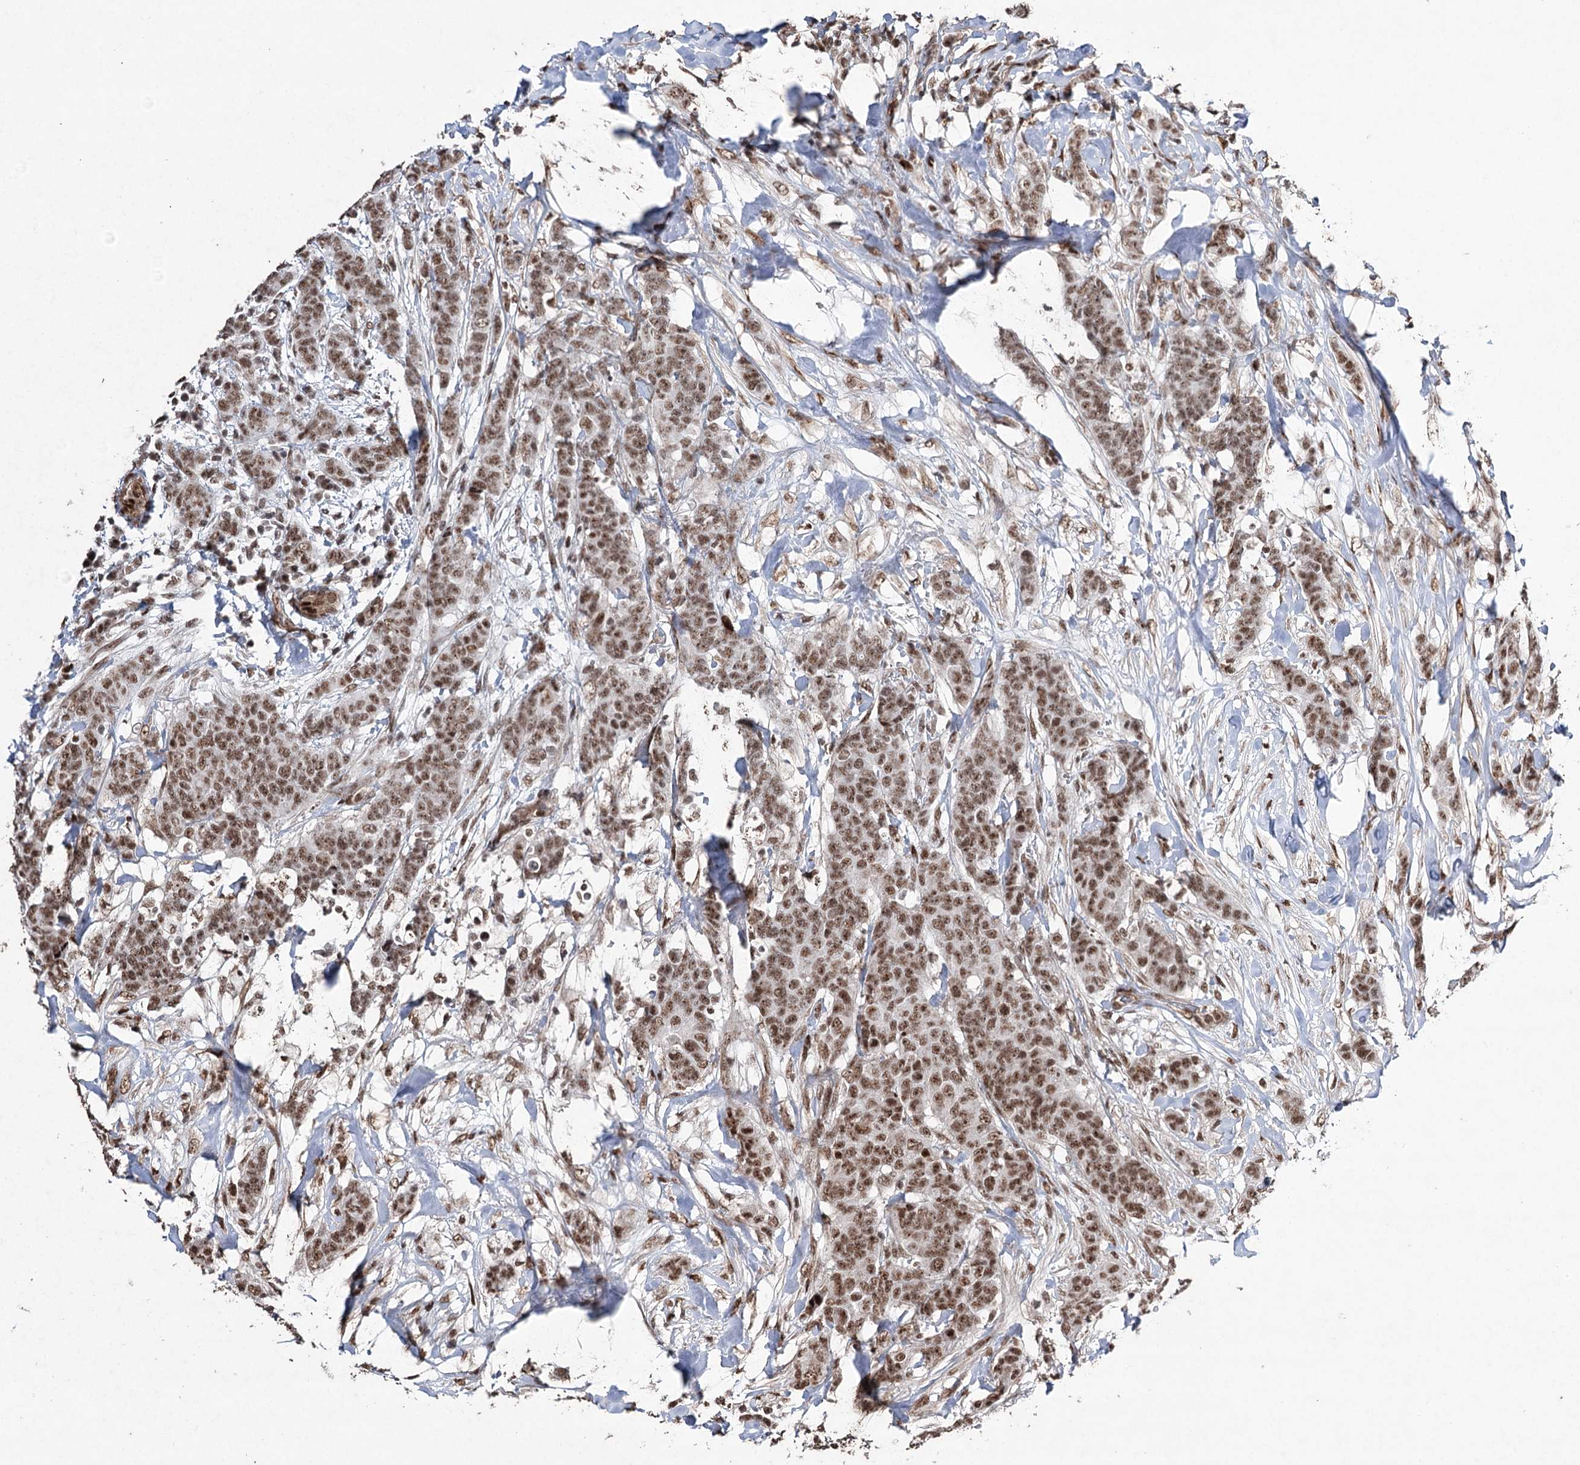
{"staining": {"intensity": "moderate", "quantity": ">75%", "location": "nuclear"}, "tissue": "breast cancer", "cell_type": "Tumor cells", "image_type": "cancer", "snomed": [{"axis": "morphology", "description": "Duct carcinoma"}, {"axis": "topography", "description": "Breast"}], "caption": "The image reveals a brown stain indicating the presence of a protein in the nuclear of tumor cells in breast cancer. (IHC, brightfield microscopy, high magnification).", "gene": "PDCD4", "patient": {"sex": "female", "age": 40}}